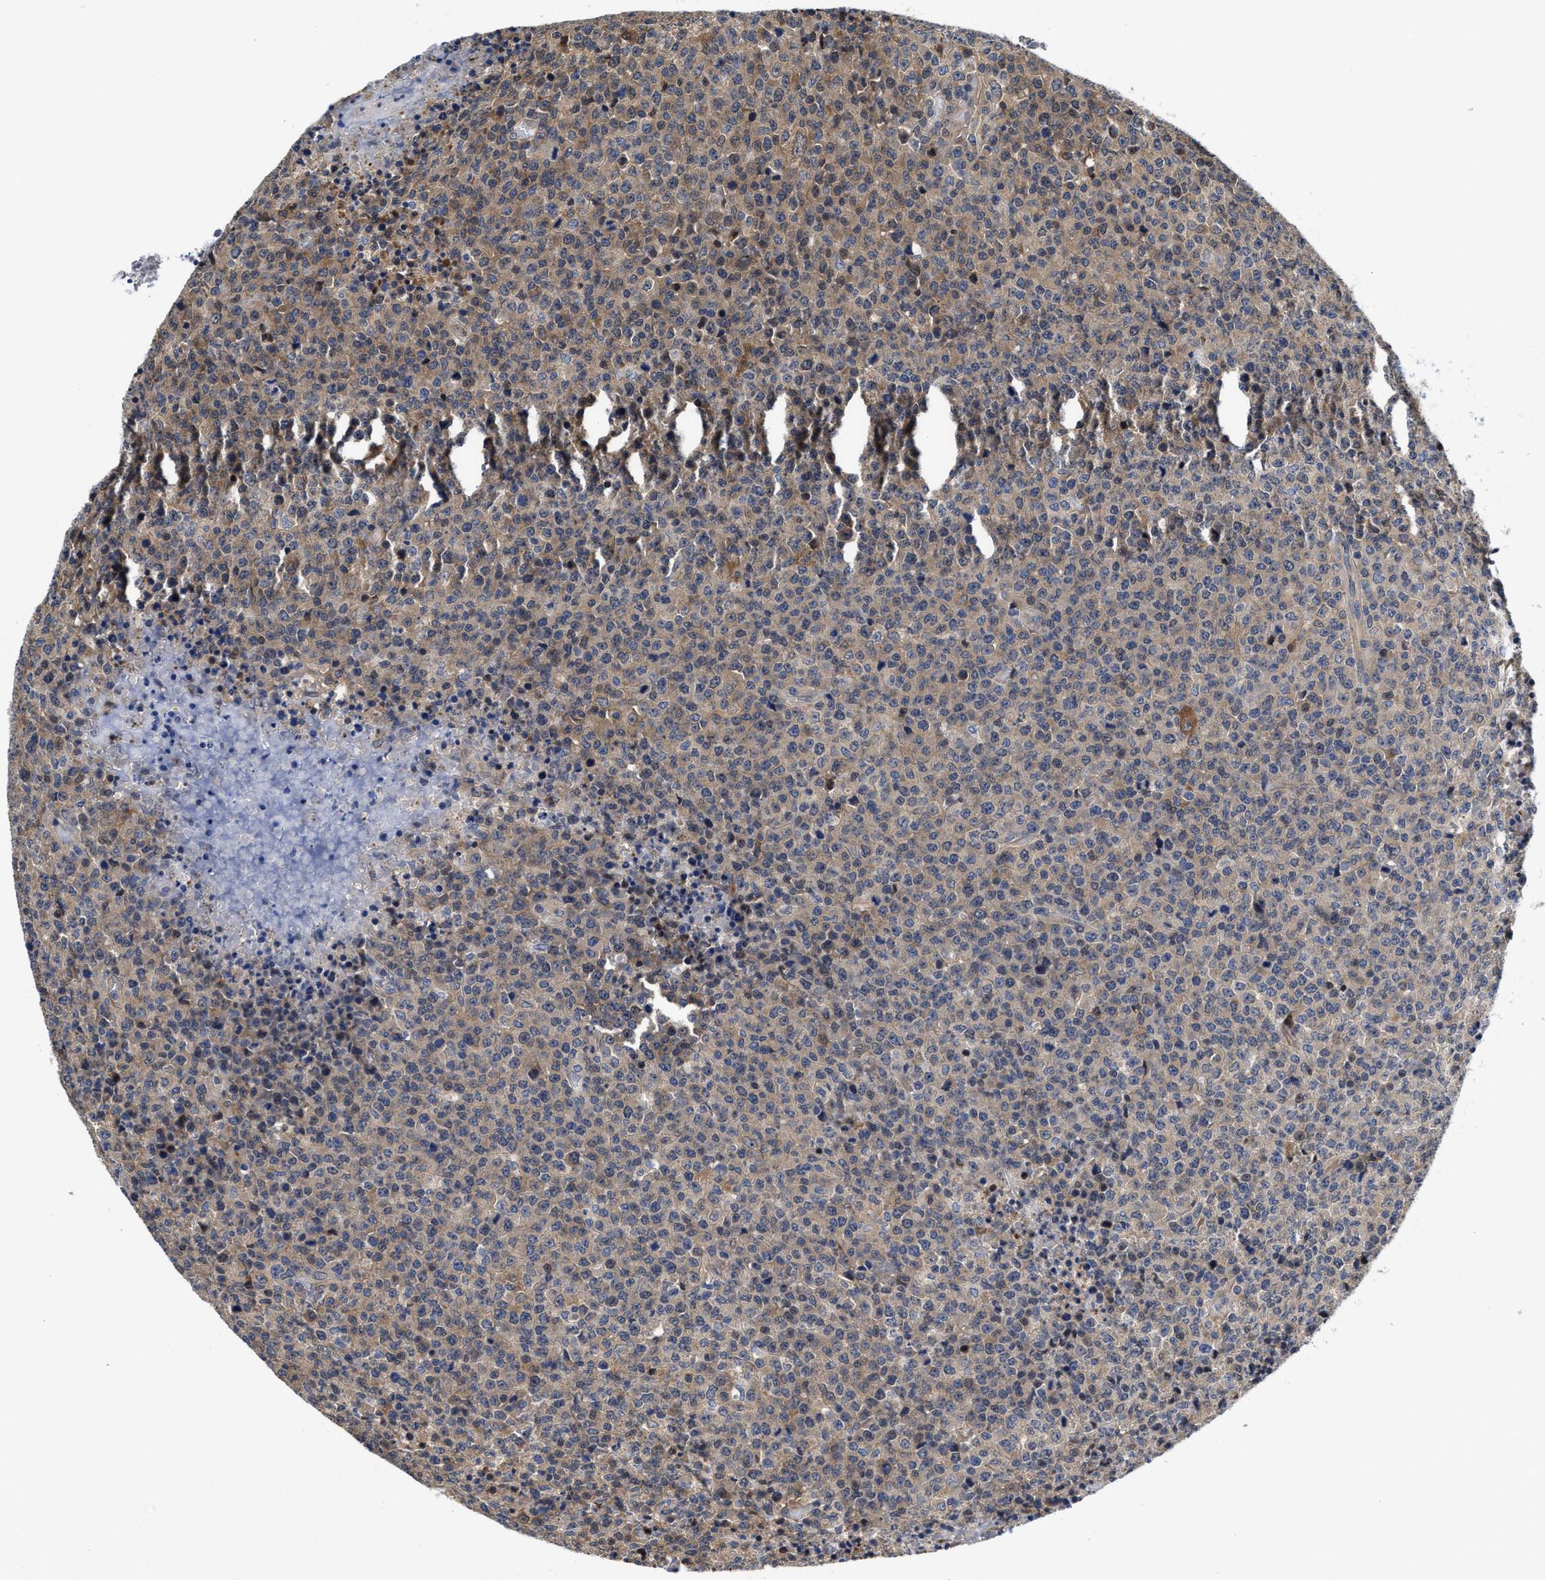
{"staining": {"intensity": "weak", "quantity": "25%-75%", "location": "cytoplasmic/membranous"}, "tissue": "lymphoma", "cell_type": "Tumor cells", "image_type": "cancer", "snomed": [{"axis": "morphology", "description": "Malignant lymphoma, non-Hodgkin's type, High grade"}, {"axis": "topography", "description": "Lymph node"}], "caption": "Immunohistochemistry (IHC) (DAB) staining of high-grade malignant lymphoma, non-Hodgkin's type displays weak cytoplasmic/membranous protein positivity in approximately 25%-75% of tumor cells. (DAB (3,3'-diaminobenzidine) = brown stain, brightfield microscopy at high magnification).", "gene": "KIF12", "patient": {"sex": "male", "age": 13}}